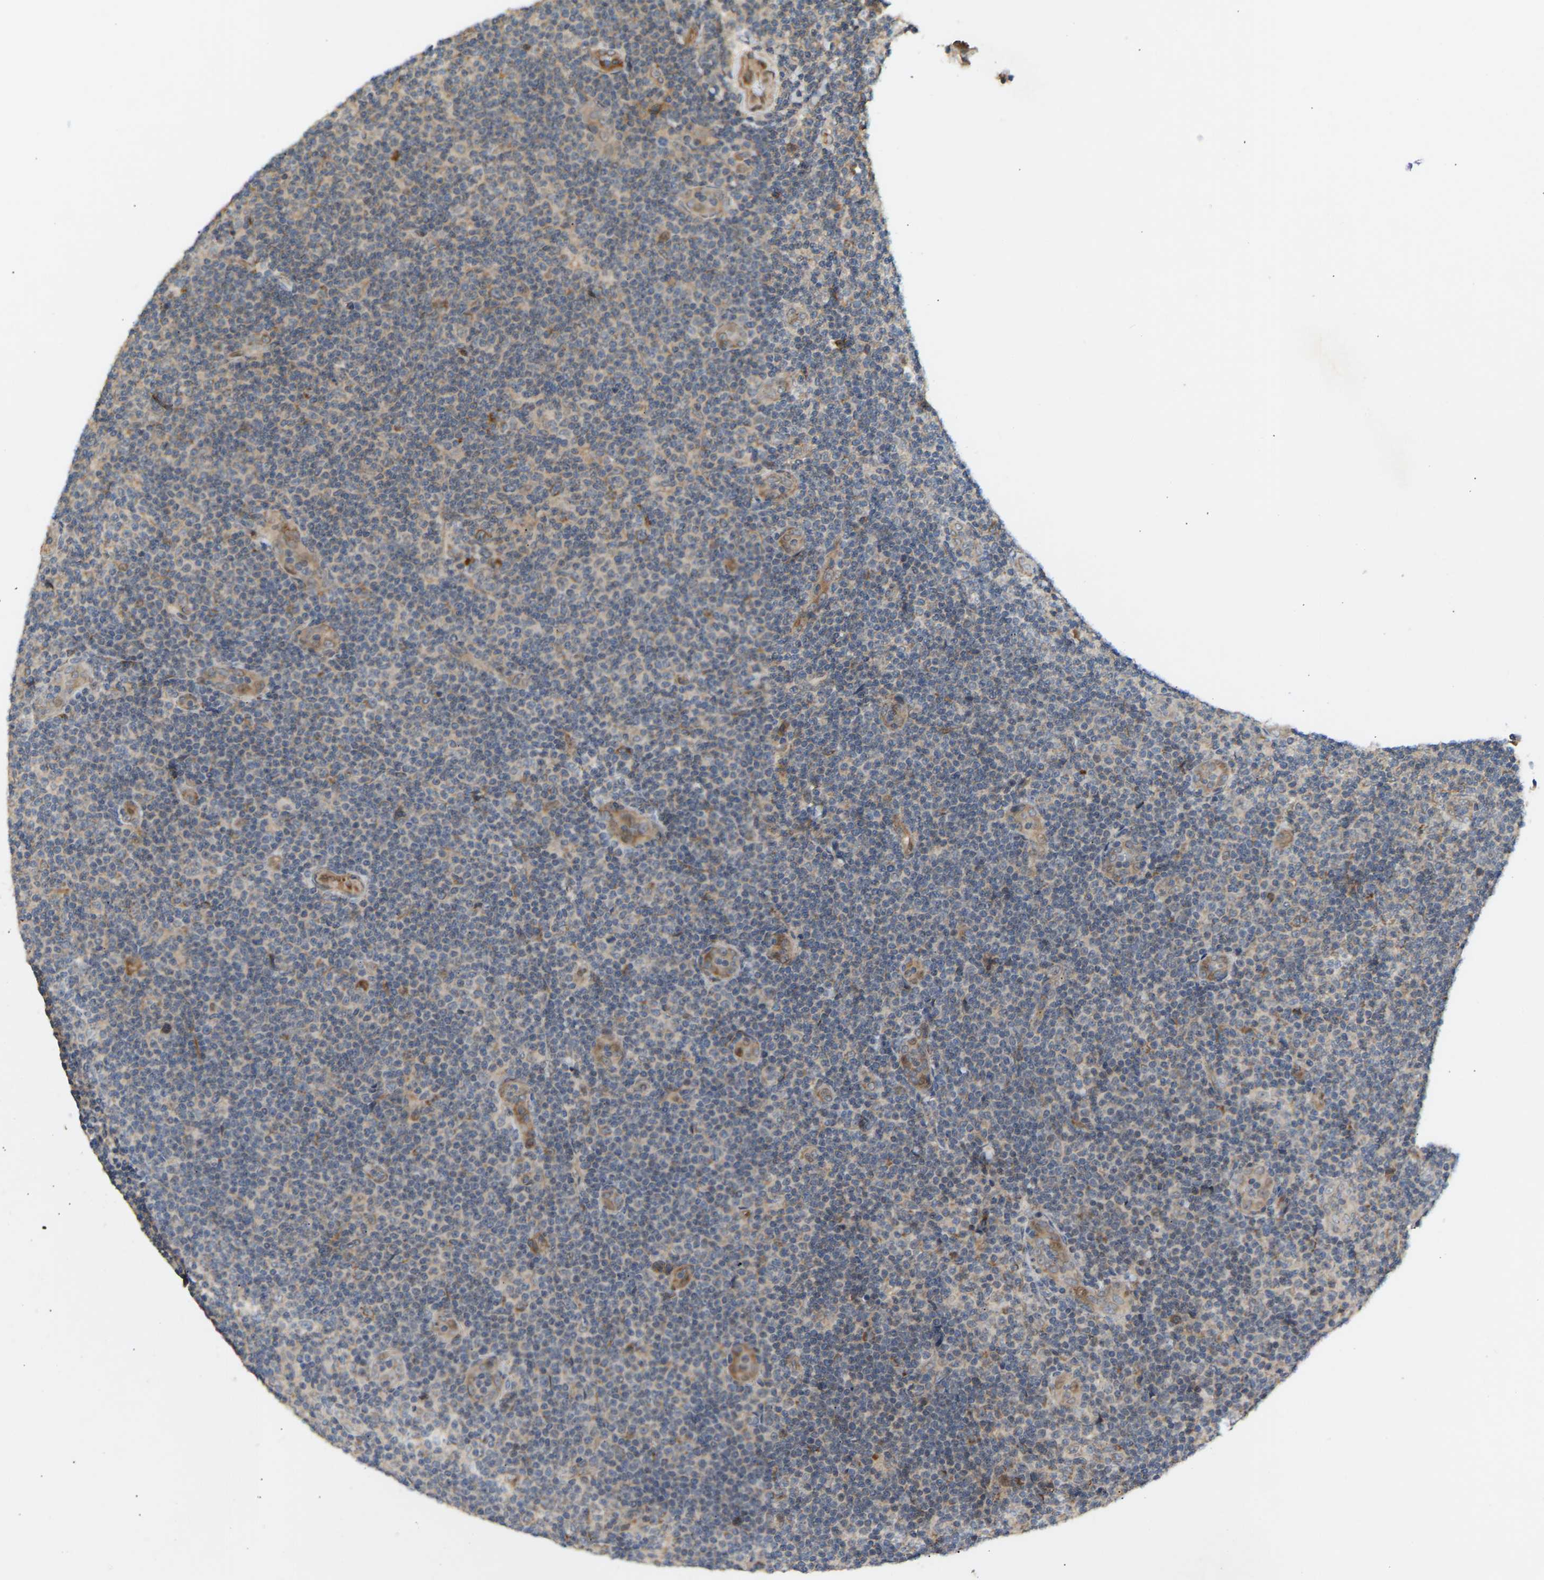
{"staining": {"intensity": "weak", "quantity": "25%-75%", "location": "cytoplasmic/membranous"}, "tissue": "lymphoma", "cell_type": "Tumor cells", "image_type": "cancer", "snomed": [{"axis": "morphology", "description": "Malignant lymphoma, non-Hodgkin's type, Low grade"}, {"axis": "topography", "description": "Lymph node"}], "caption": "Human lymphoma stained with a protein marker shows weak staining in tumor cells.", "gene": "PTCD1", "patient": {"sex": "male", "age": 83}}